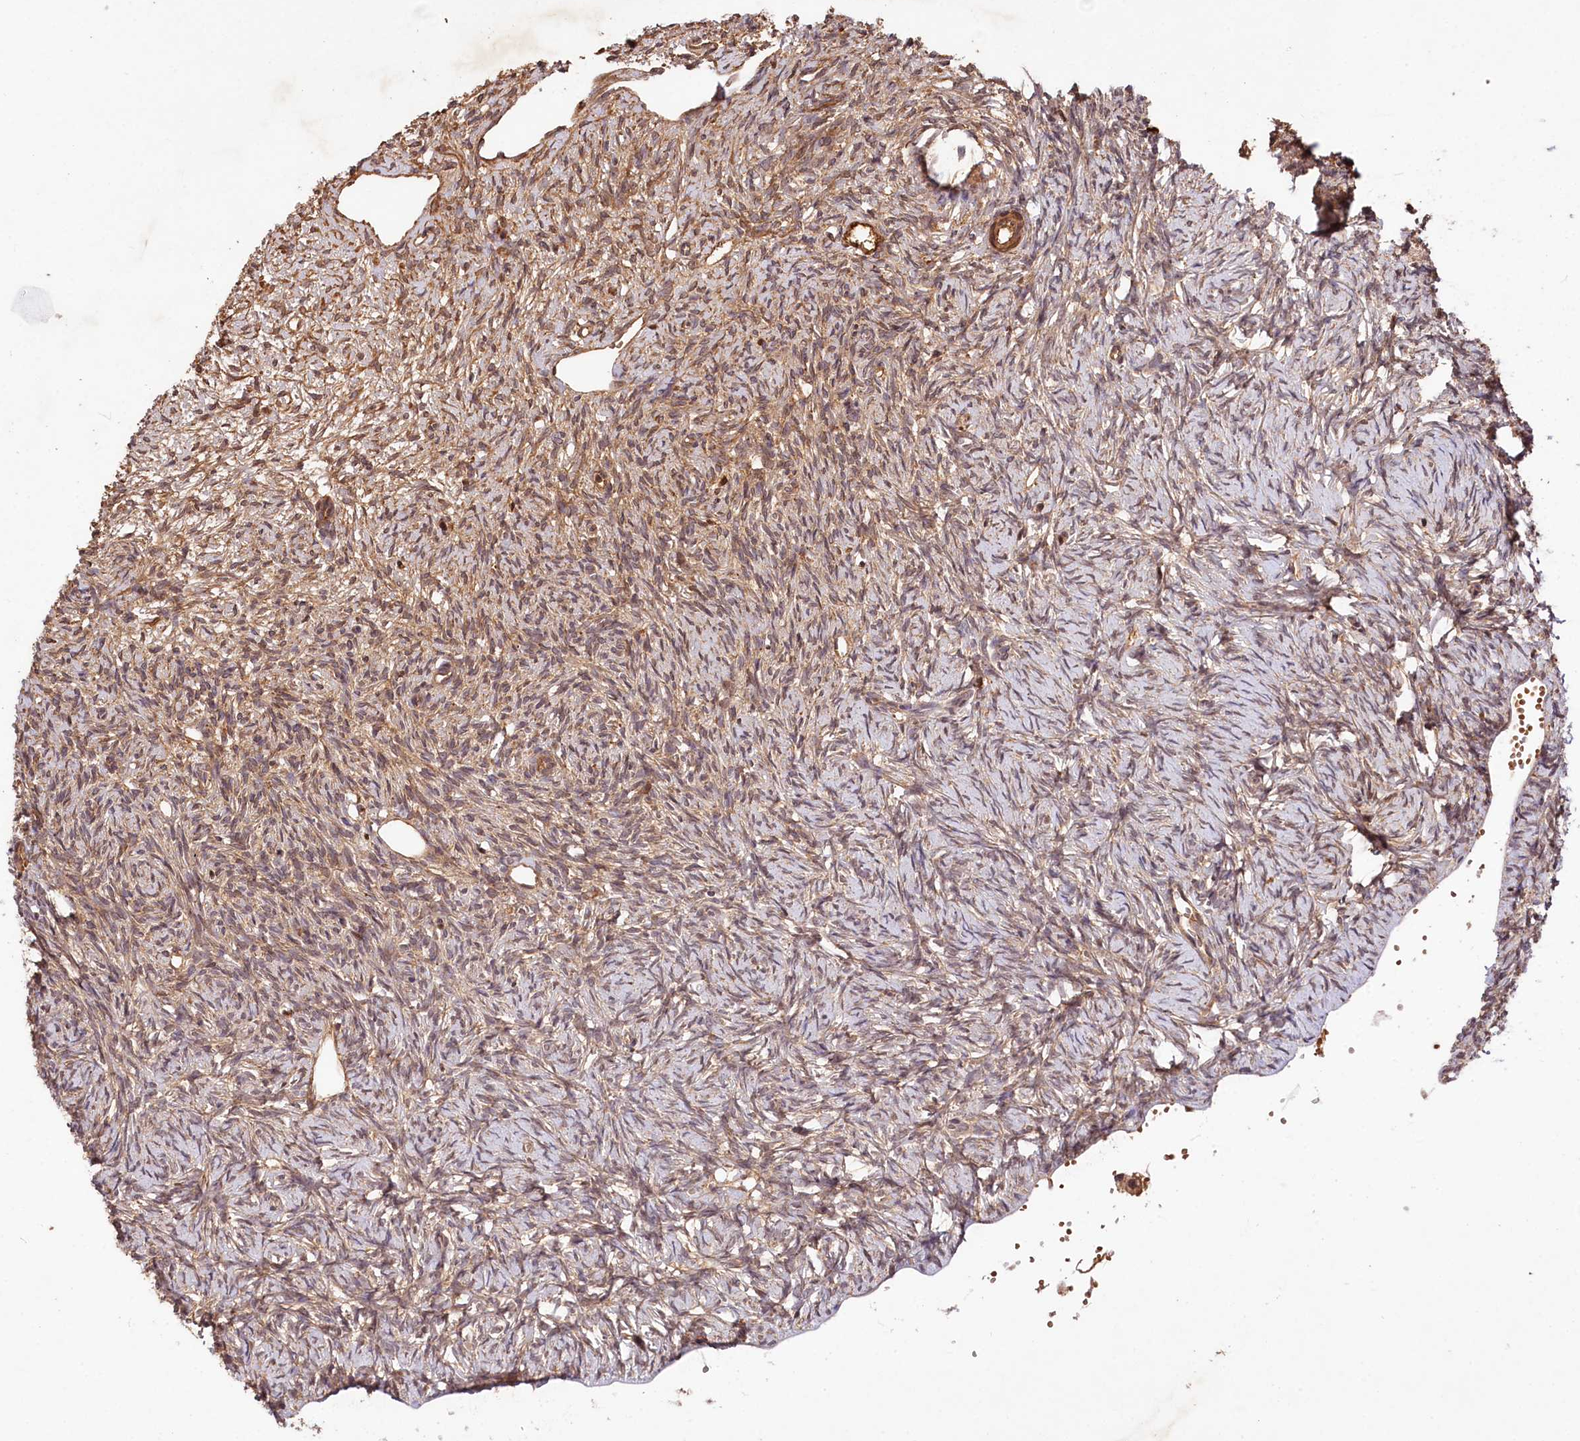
{"staining": {"intensity": "weak", "quantity": ">75%", "location": "cytoplasmic/membranous"}, "tissue": "ovary", "cell_type": "Ovarian stroma cells", "image_type": "normal", "snomed": [{"axis": "morphology", "description": "Normal tissue, NOS"}, {"axis": "topography", "description": "Ovary"}], "caption": "Protein expression analysis of normal ovary displays weak cytoplasmic/membranous positivity in approximately >75% of ovarian stroma cells. The protein is shown in brown color, while the nuclei are stained blue.", "gene": "MCF2L2", "patient": {"sex": "female", "age": 51}}